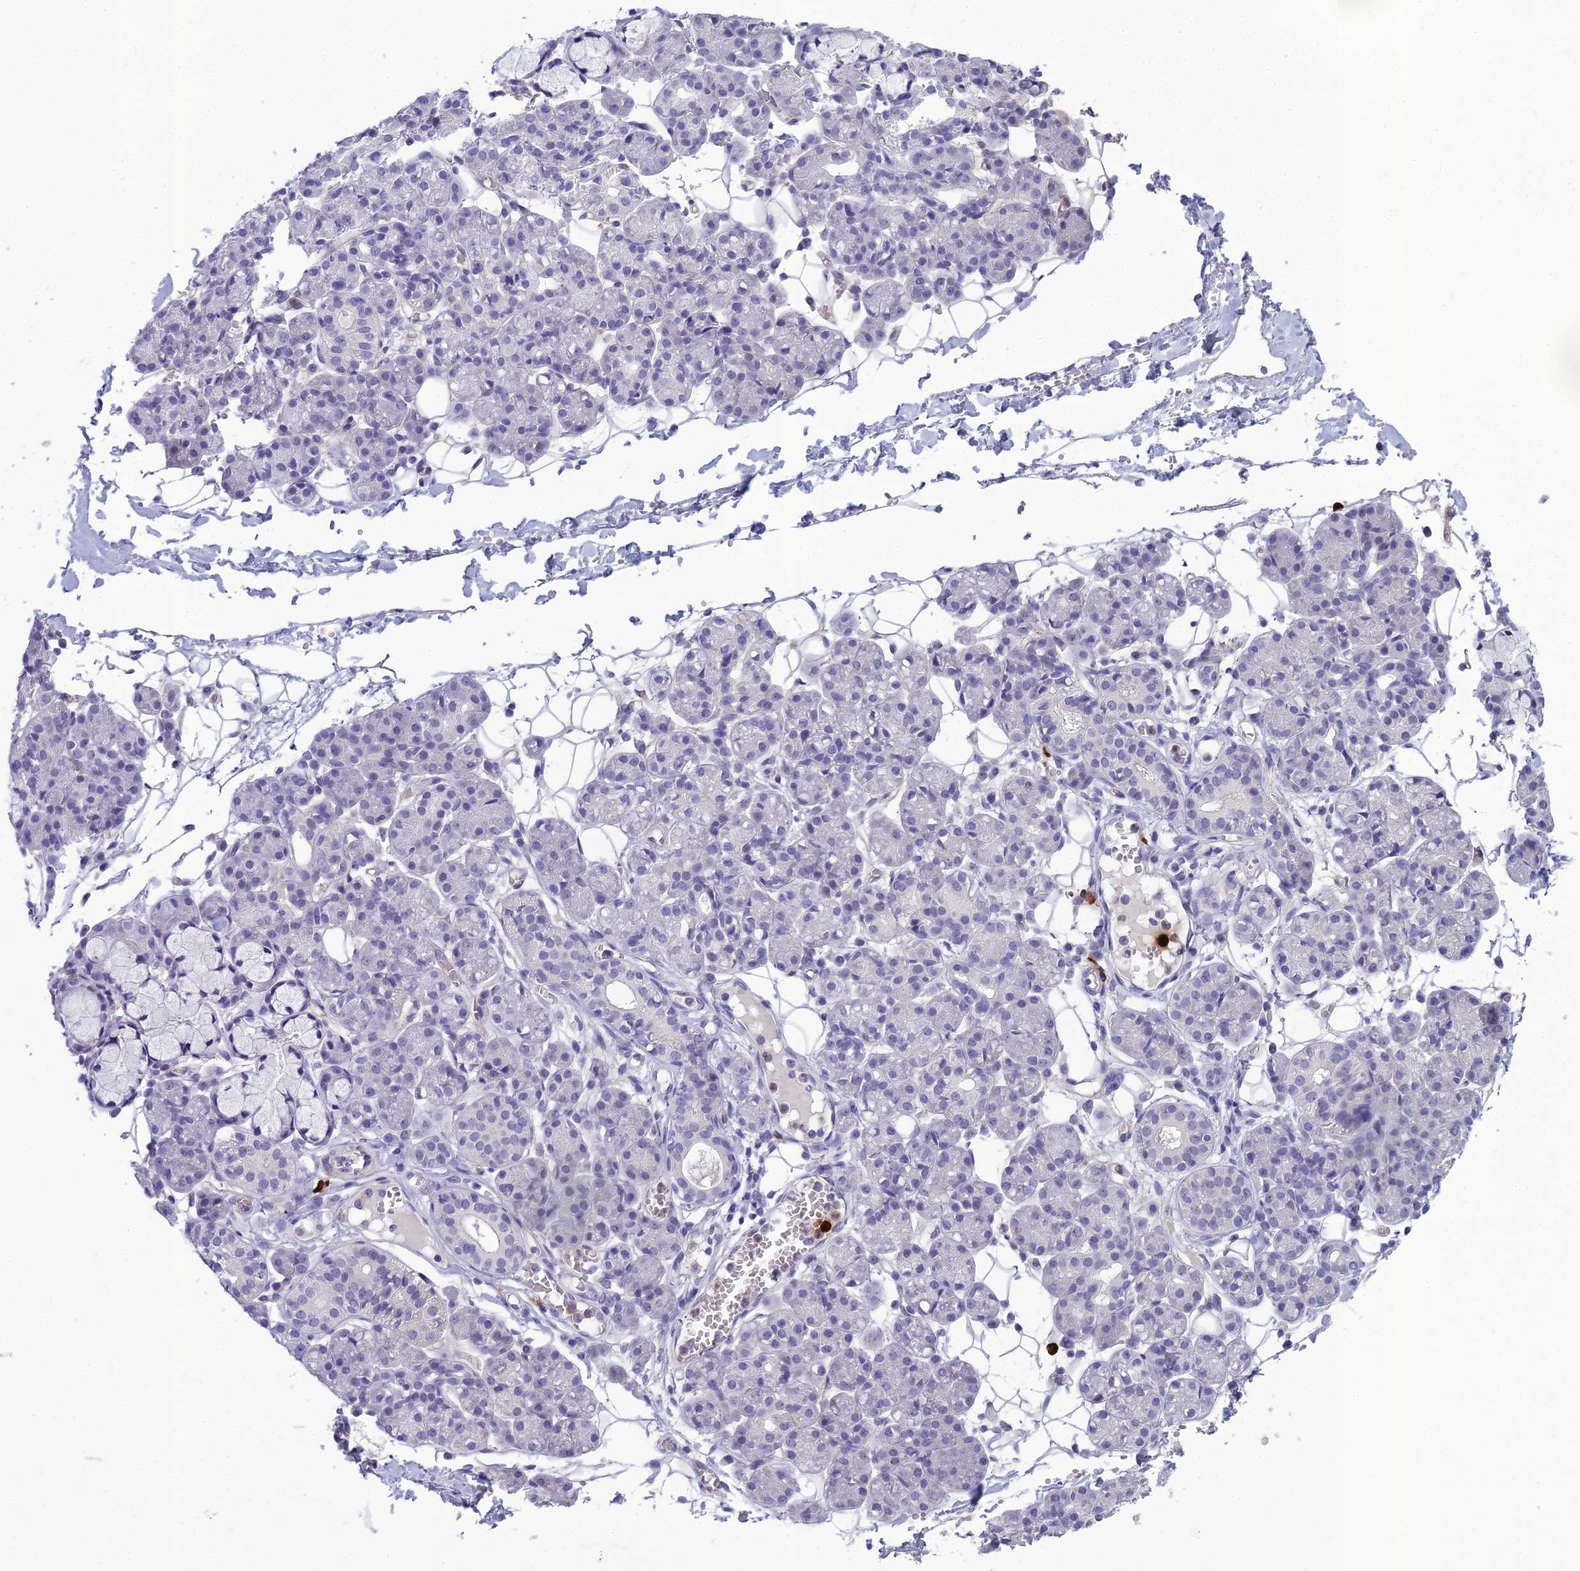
{"staining": {"intensity": "negative", "quantity": "none", "location": "none"}, "tissue": "salivary gland", "cell_type": "Glandular cells", "image_type": "normal", "snomed": [{"axis": "morphology", "description": "Normal tissue, NOS"}, {"axis": "topography", "description": "Salivary gland"}], "caption": "Unremarkable salivary gland was stained to show a protein in brown. There is no significant staining in glandular cells. (Brightfield microscopy of DAB IHC at high magnification).", "gene": "BBS7", "patient": {"sex": "male", "age": 63}}